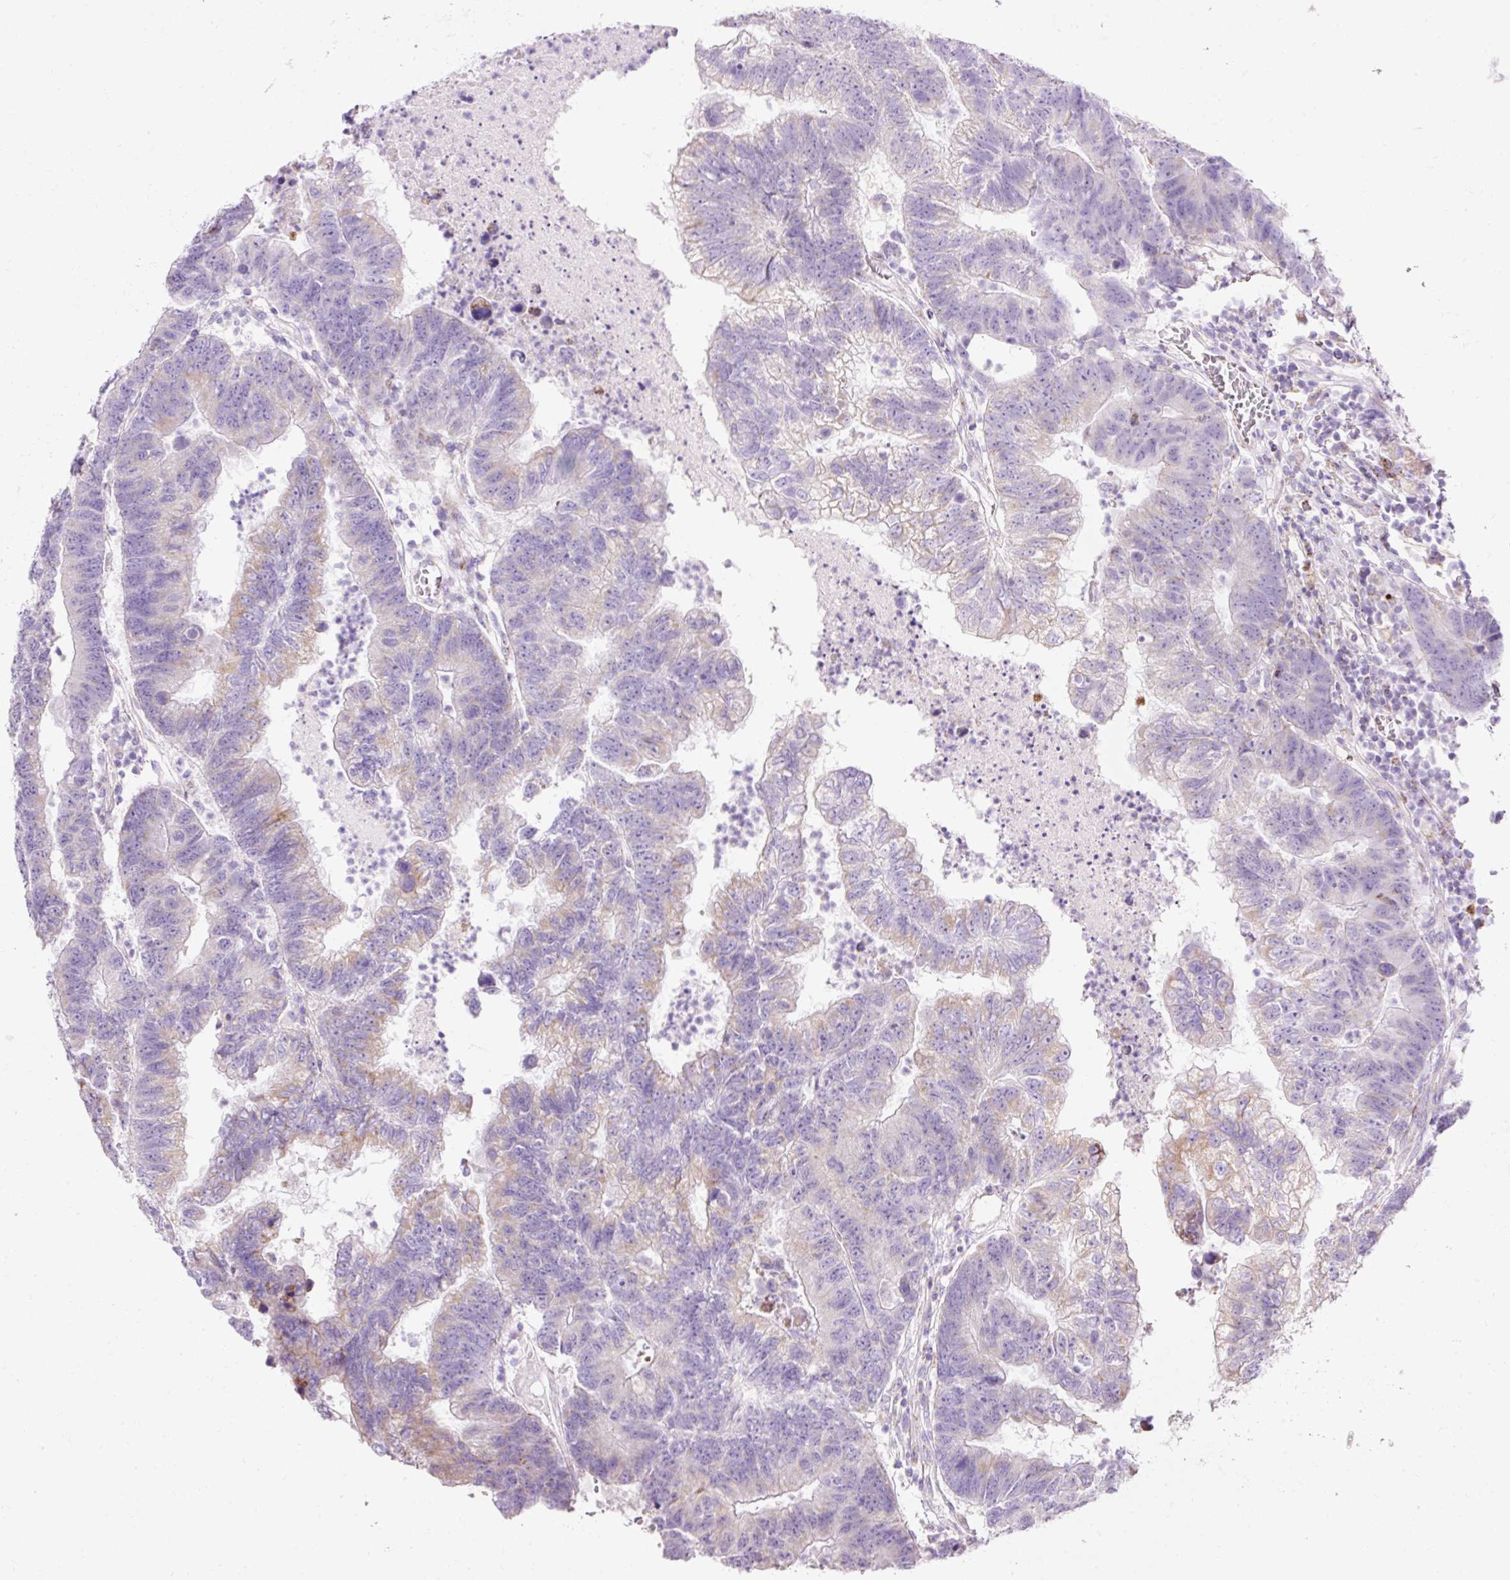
{"staining": {"intensity": "weak", "quantity": "25%-75%", "location": "cytoplasmic/membranous"}, "tissue": "colorectal cancer", "cell_type": "Tumor cells", "image_type": "cancer", "snomed": [{"axis": "morphology", "description": "Adenocarcinoma, NOS"}, {"axis": "topography", "description": "Colon"}], "caption": "The immunohistochemical stain shows weak cytoplasmic/membranous expression in tumor cells of colorectal cancer tissue.", "gene": "PLPP2", "patient": {"sex": "female", "age": 48}}